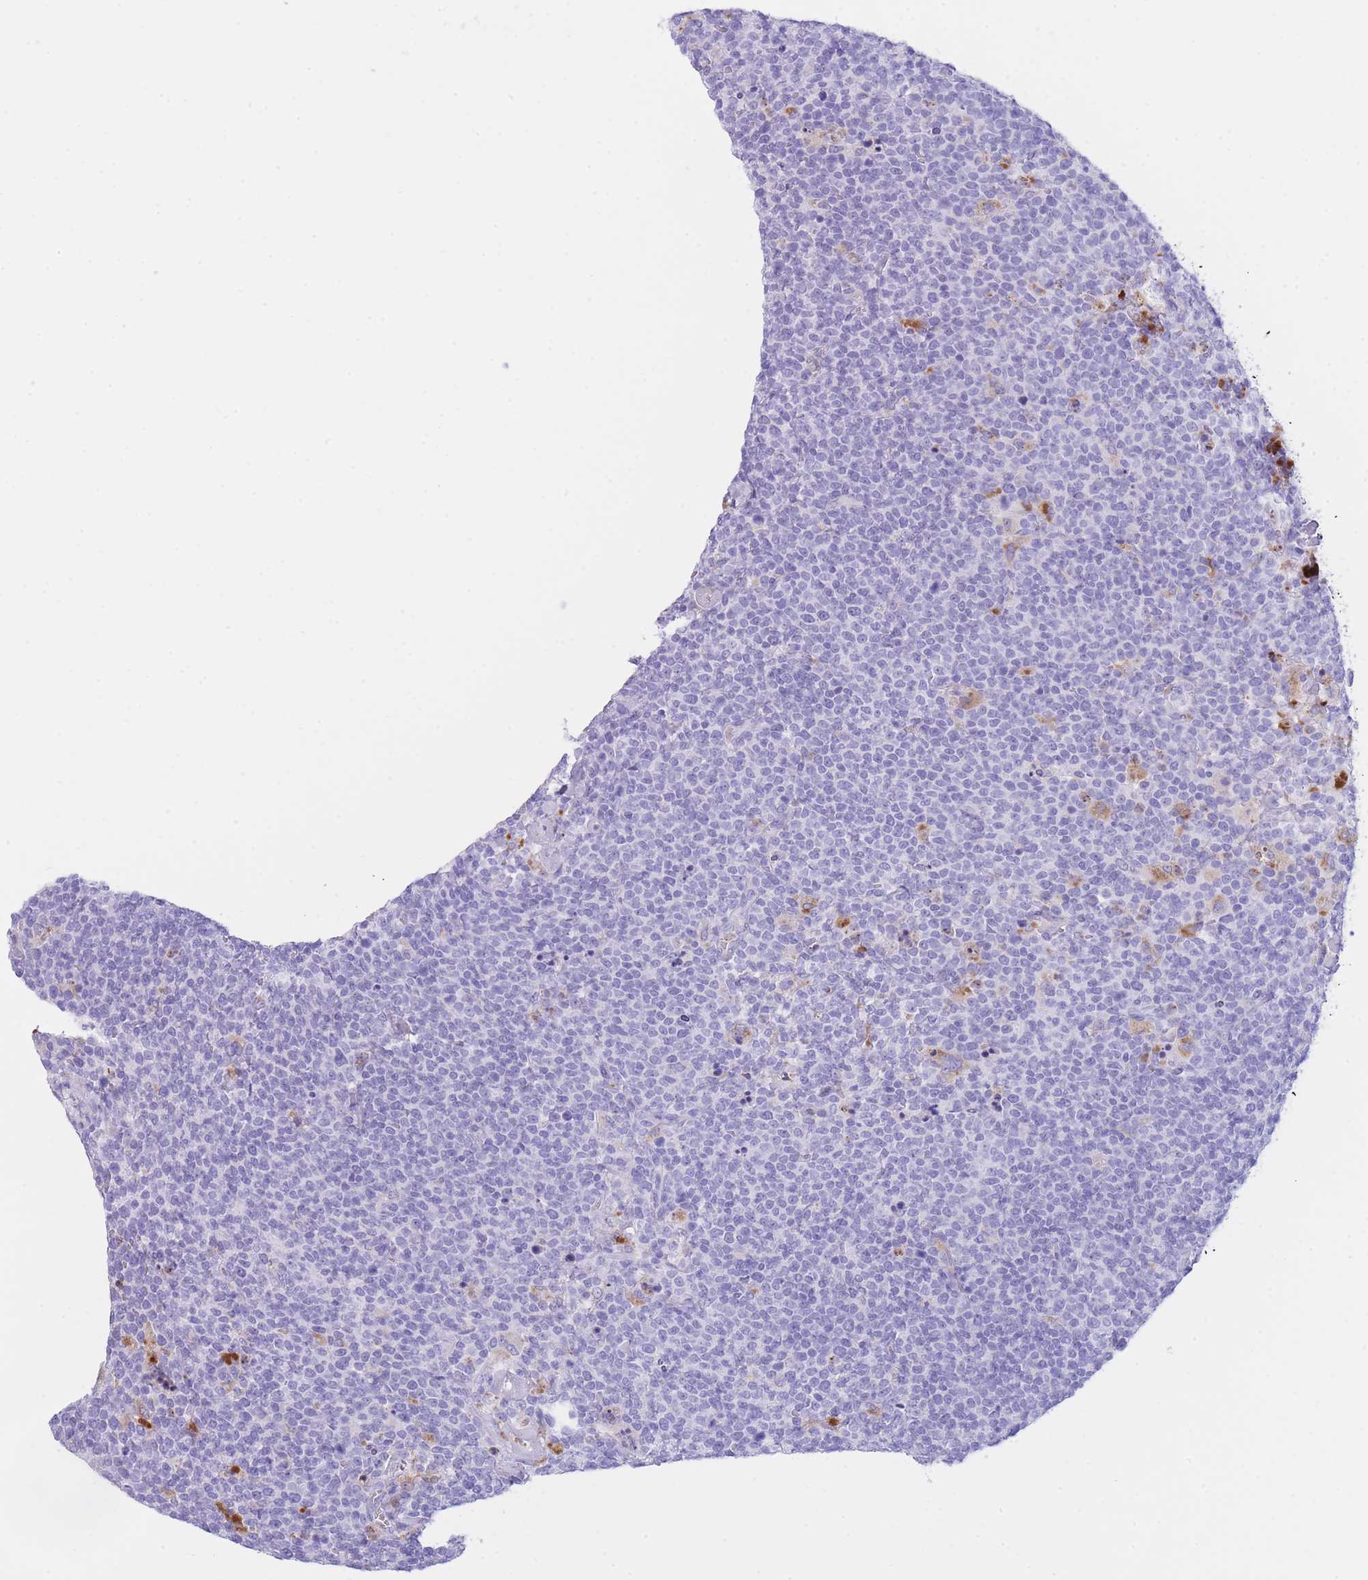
{"staining": {"intensity": "negative", "quantity": "none", "location": "none"}, "tissue": "lymphoma", "cell_type": "Tumor cells", "image_type": "cancer", "snomed": [{"axis": "morphology", "description": "Malignant lymphoma, non-Hodgkin's type, High grade"}, {"axis": "topography", "description": "Lymph node"}], "caption": "This is an IHC micrograph of human malignant lymphoma, non-Hodgkin's type (high-grade). There is no positivity in tumor cells.", "gene": "PLBD1", "patient": {"sex": "male", "age": 61}}